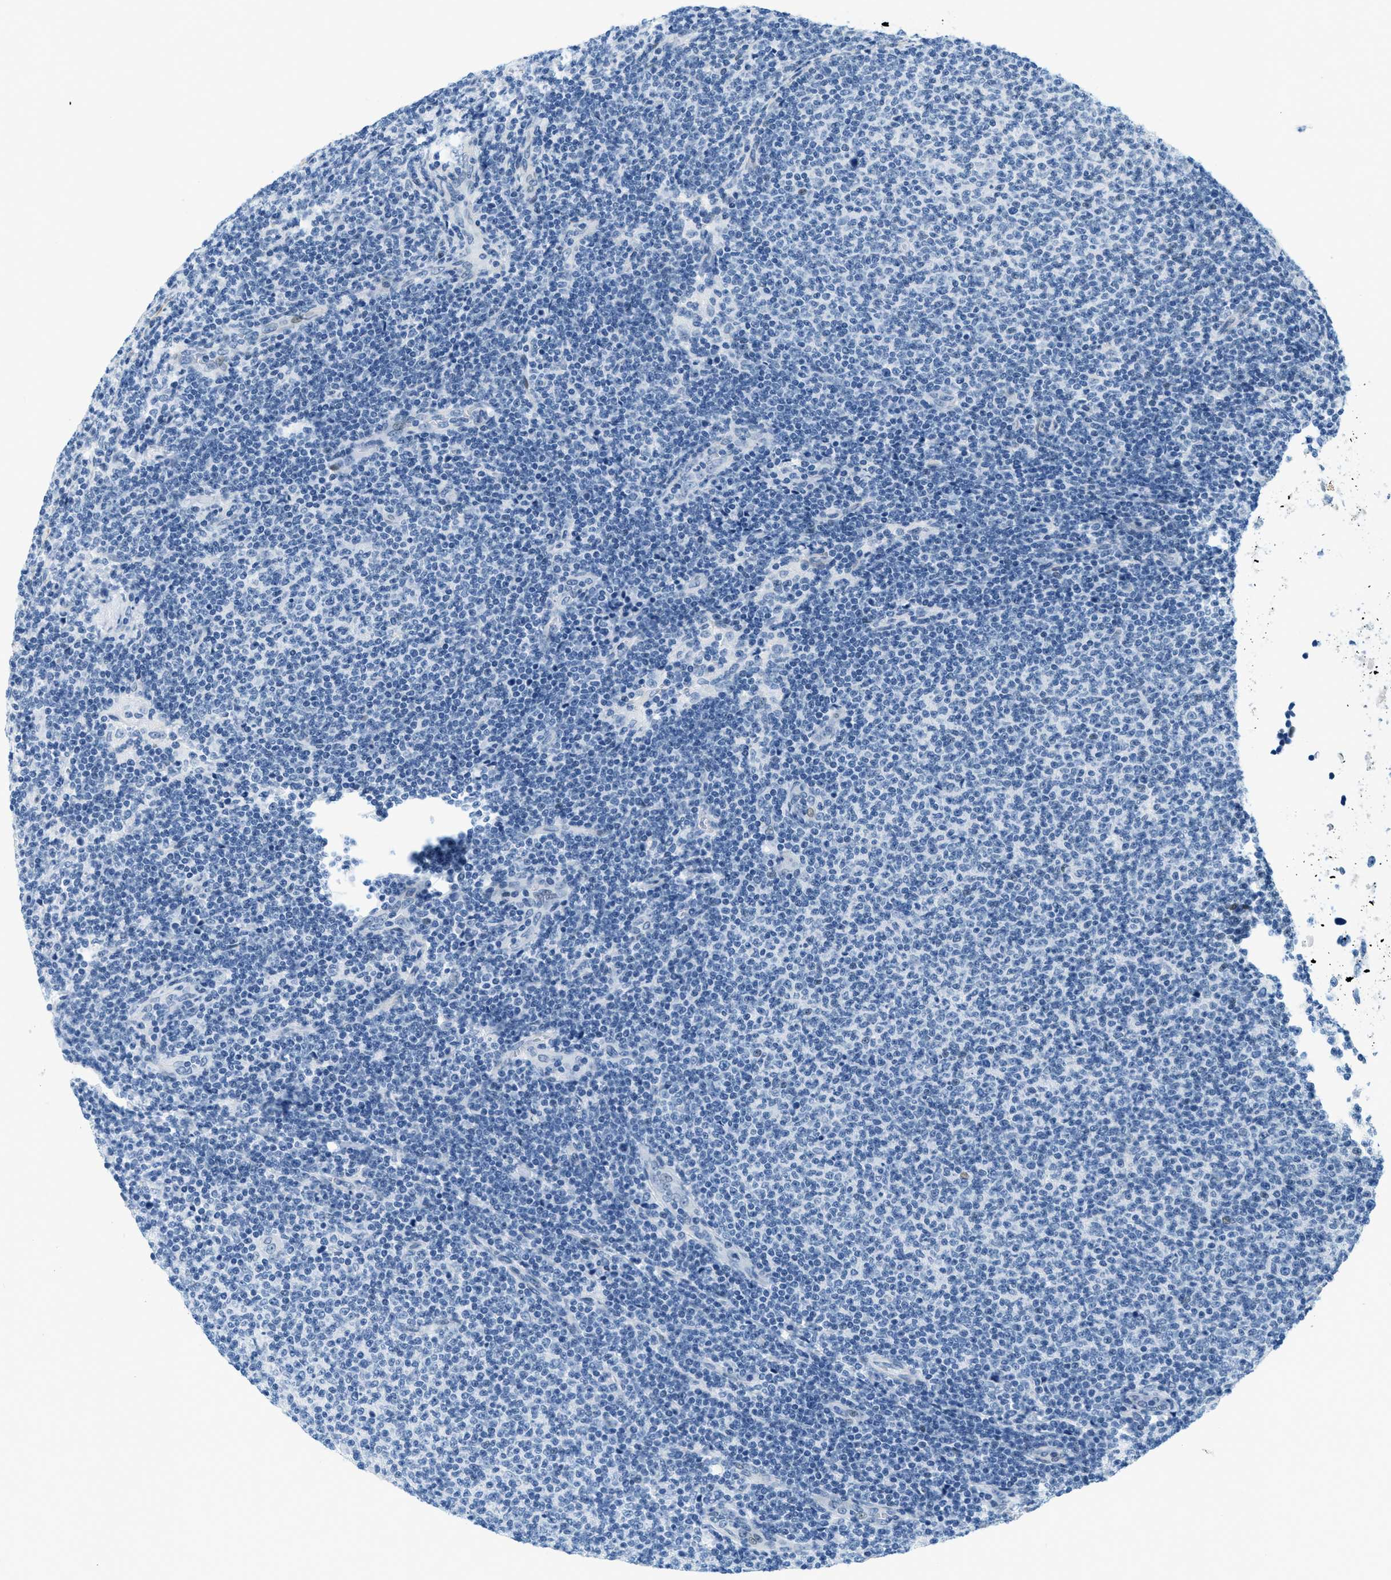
{"staining": {"intensity": "negative", "quantity": "none", "location": "none"}, "tissue": "lymphoma", "cell_type": "Tumor cells", "image_type": "cancer", "snomed": [{"axis": "morphology", "description": "Malignant lymphoma, non-Hodgkin's type, Low grade"}, {"axis": "topography", "description": "Lymph node"}], "caption": "This is an immunohistochemistry (IHC) image of human lymphoma. There is no staining in tumor cells.", "gene": "CYP4X1", "patient": {"sex": "male", "age": 66}}